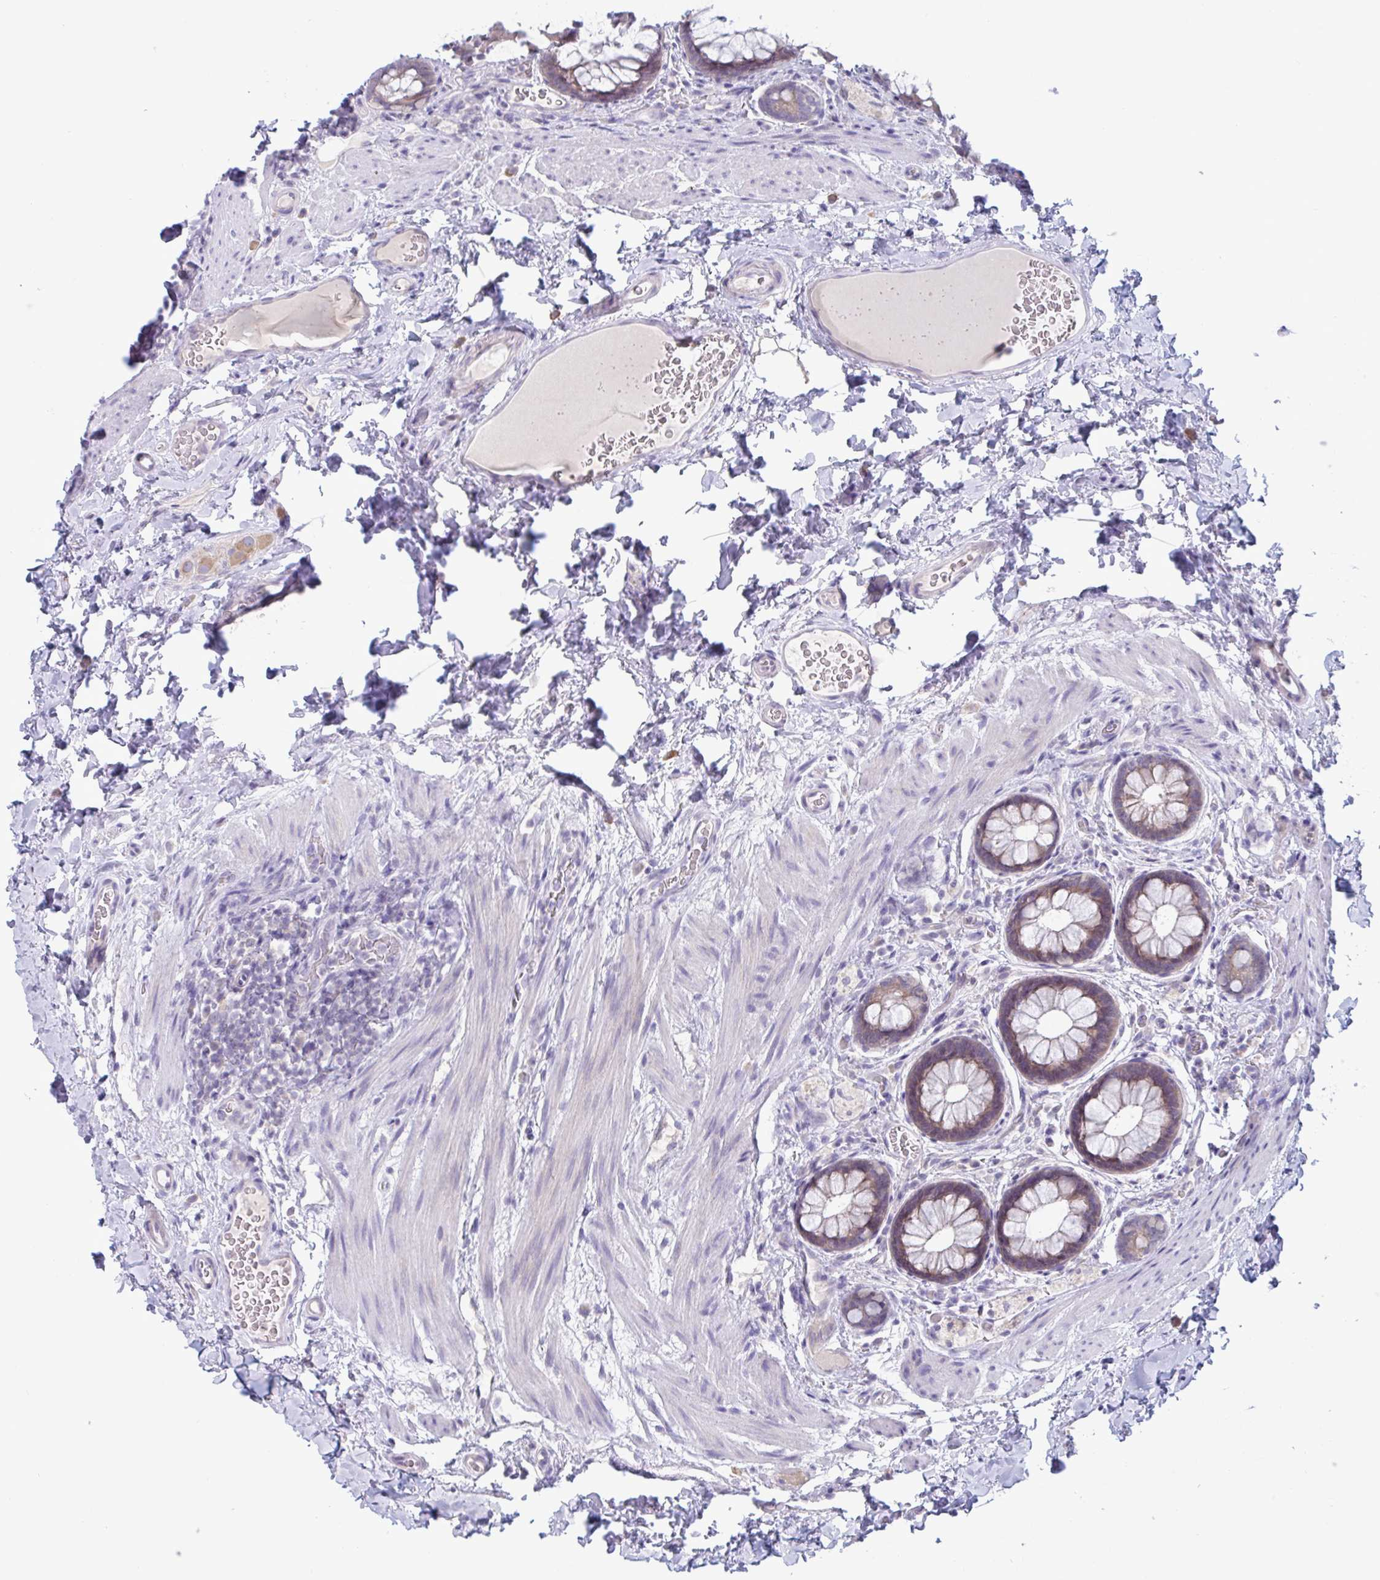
{"staining": {"intensity": "weak", "quantity": ">75%", "location": "cytoplasmic/membranous"}, "tissue": "rectum", "cell_type": "Glandular cells", "image_type": "normal", "snomed": [{"axis": "morphology", "description": "Normal tissue, NOS"}, {"axis": "topography", "description": "Rectum"}], "caption": "Weak cytoplasmic/membranous protein staining is seen in approximately >75% of glandular cells in rectum.", "gene": "NAA30", "patient": {"sex": "female", "age": 69}}